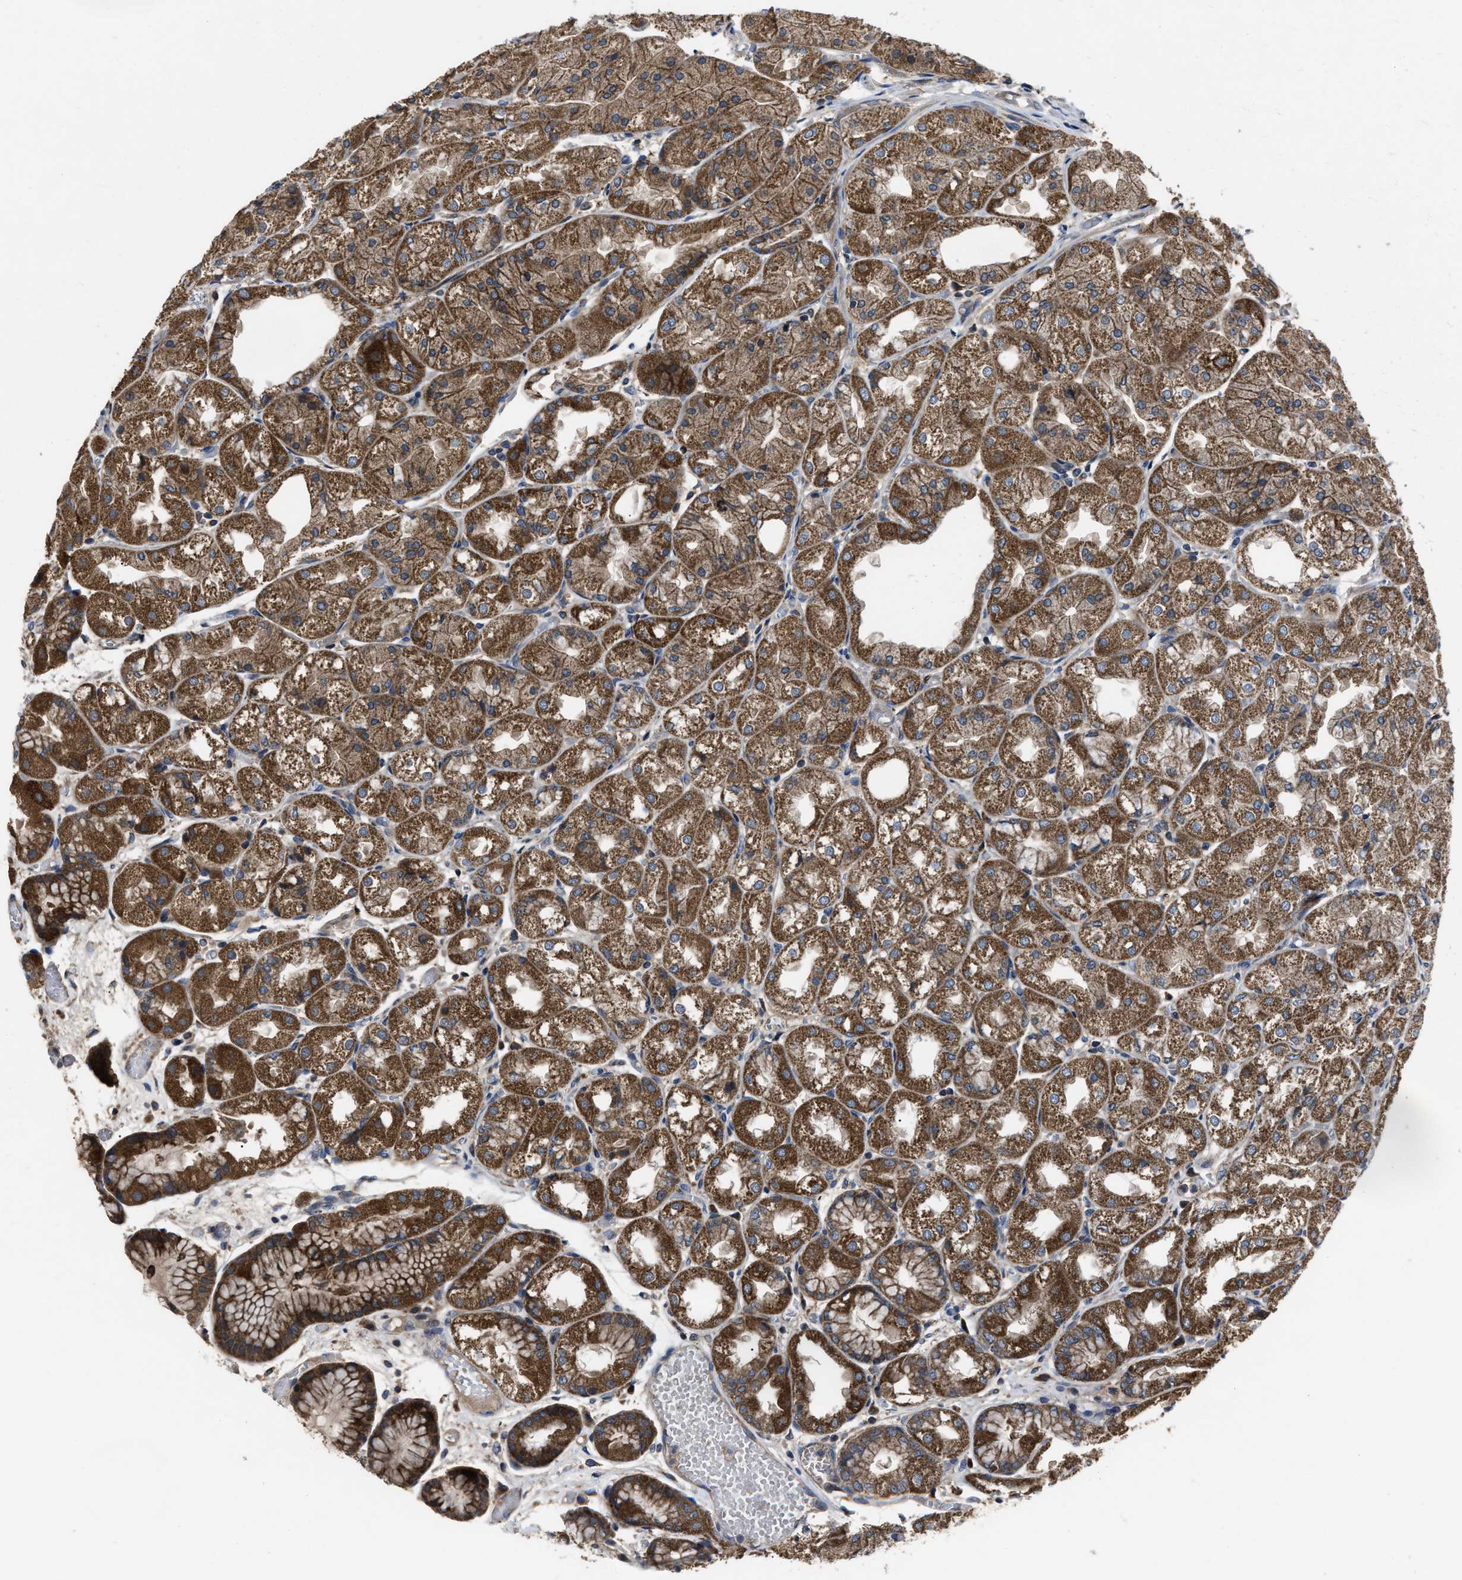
{"staining": {"intensity": "moderate", "quantity": ">75%", "location": "cytoplasmic/membranous"}, "tissue": "stomach", "cell_type": "Glandular cells", "image_type": "normal", "snomed": [{"axis": "morphology", "description": "Normal tissue, NOS"}, {"axis": "topography", "description": "Stomach, upper"}], "caption": "A high-resolution micrograph shows IHC staining of normal stomach, which demonstrates moderate cytoplasmic/membranous staining in approximately >75% of glandular cells.", "gene": "PASK", "patient": {"sex": "male", "age": 72}}